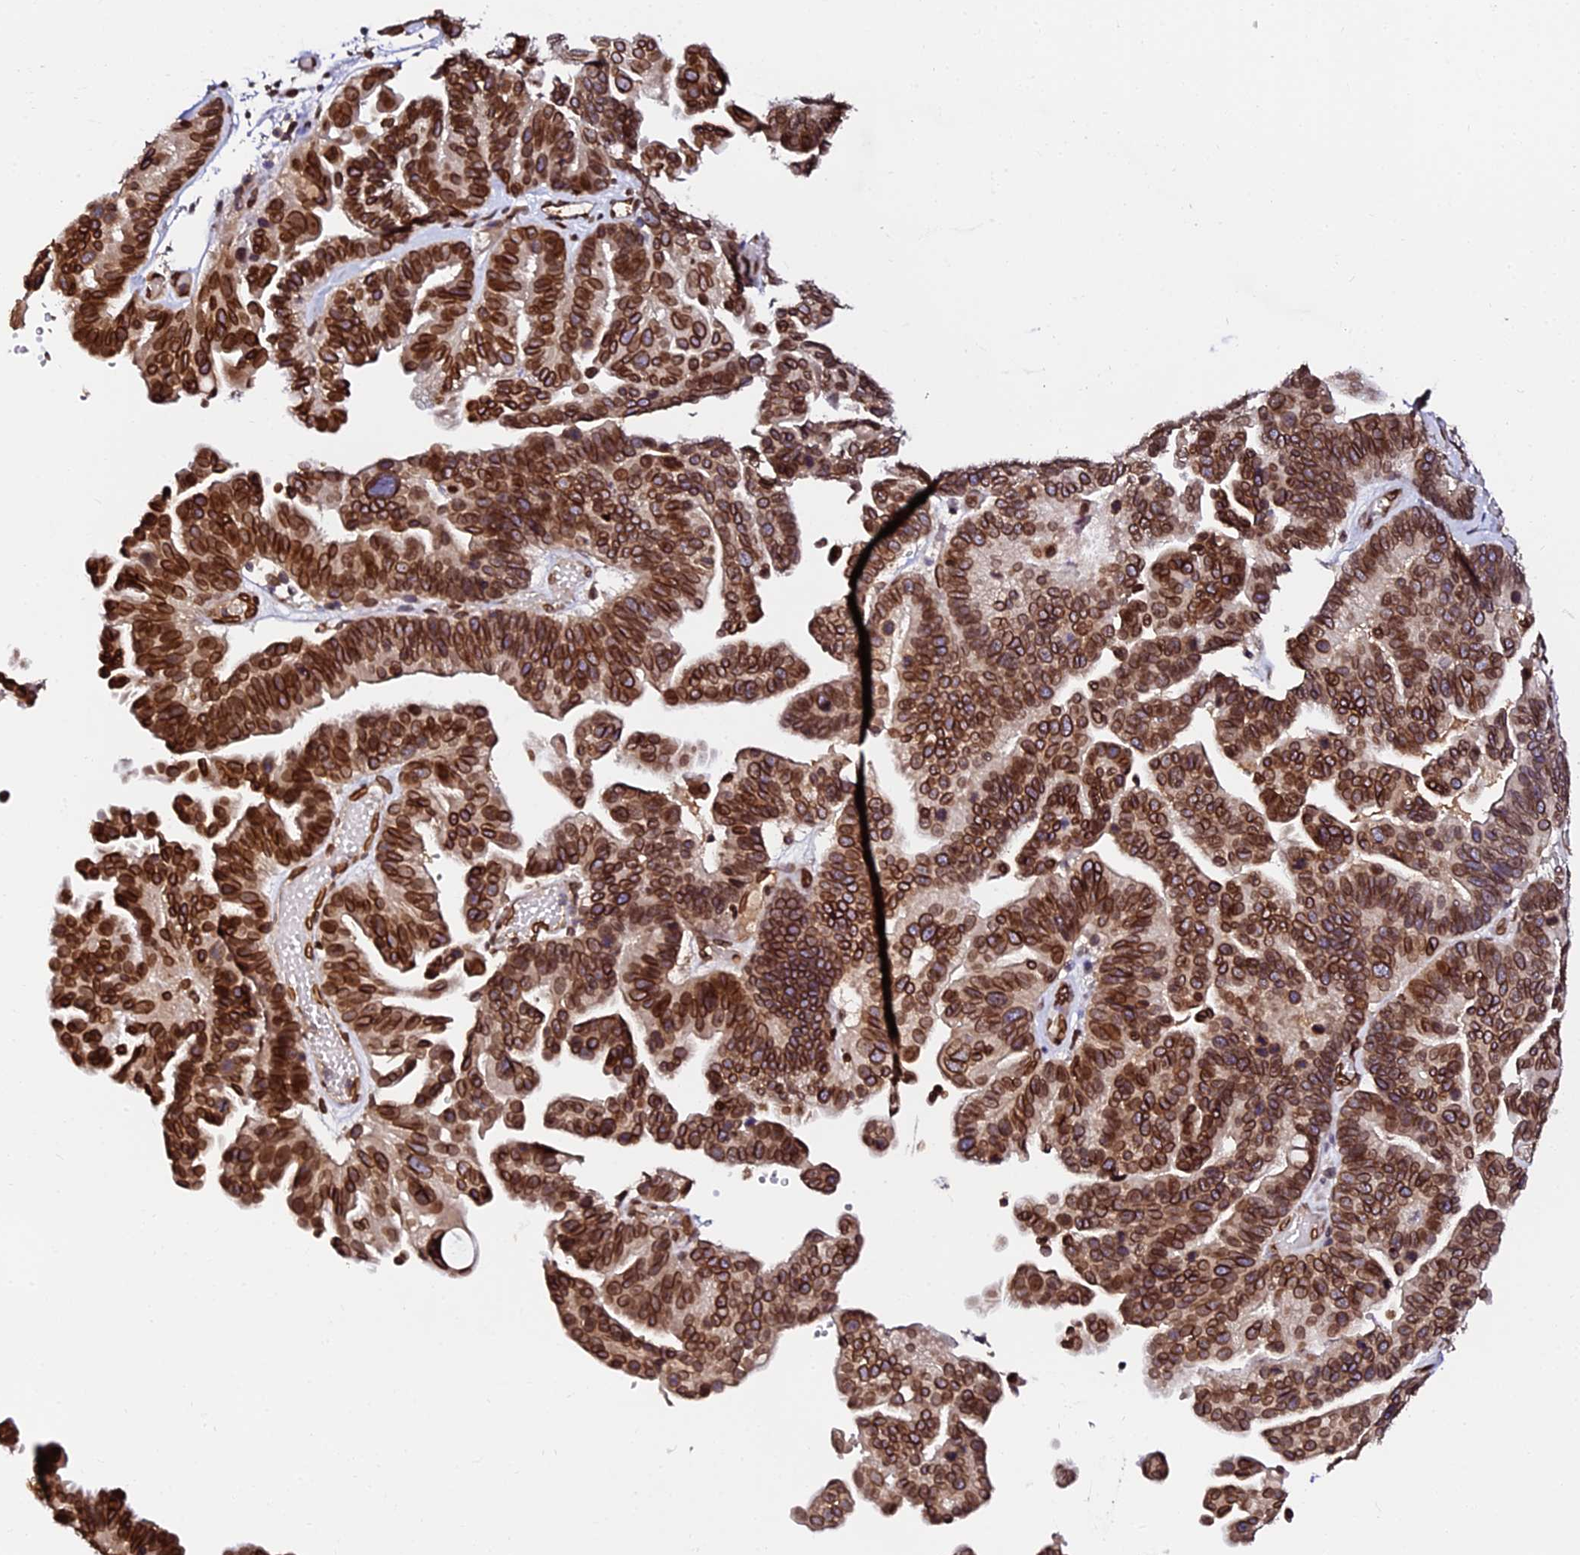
{"staining": {"intensity": "strong", "quantity": ">75%", "location": "cytoplasmic/membranous,nuclear"}, "tissue": "ovarian cancer", "cell_type": "Tumor cells", "image_type": "cancer", "snomed": [{"axis": "morphology", "description": "Cystadenocarcinoma, serous, NOS"}, {"axis": "topography", "description": "Ovary"}], "caption": "Strong cytoplasmic/membranous and nuclear staining for a protein is present in about >75% of tumor cells of ovarian serous cystadenocarcinoma using IHC.", "gene": "ANAPC5", "patient": {"sex": "female", "age": 56}}